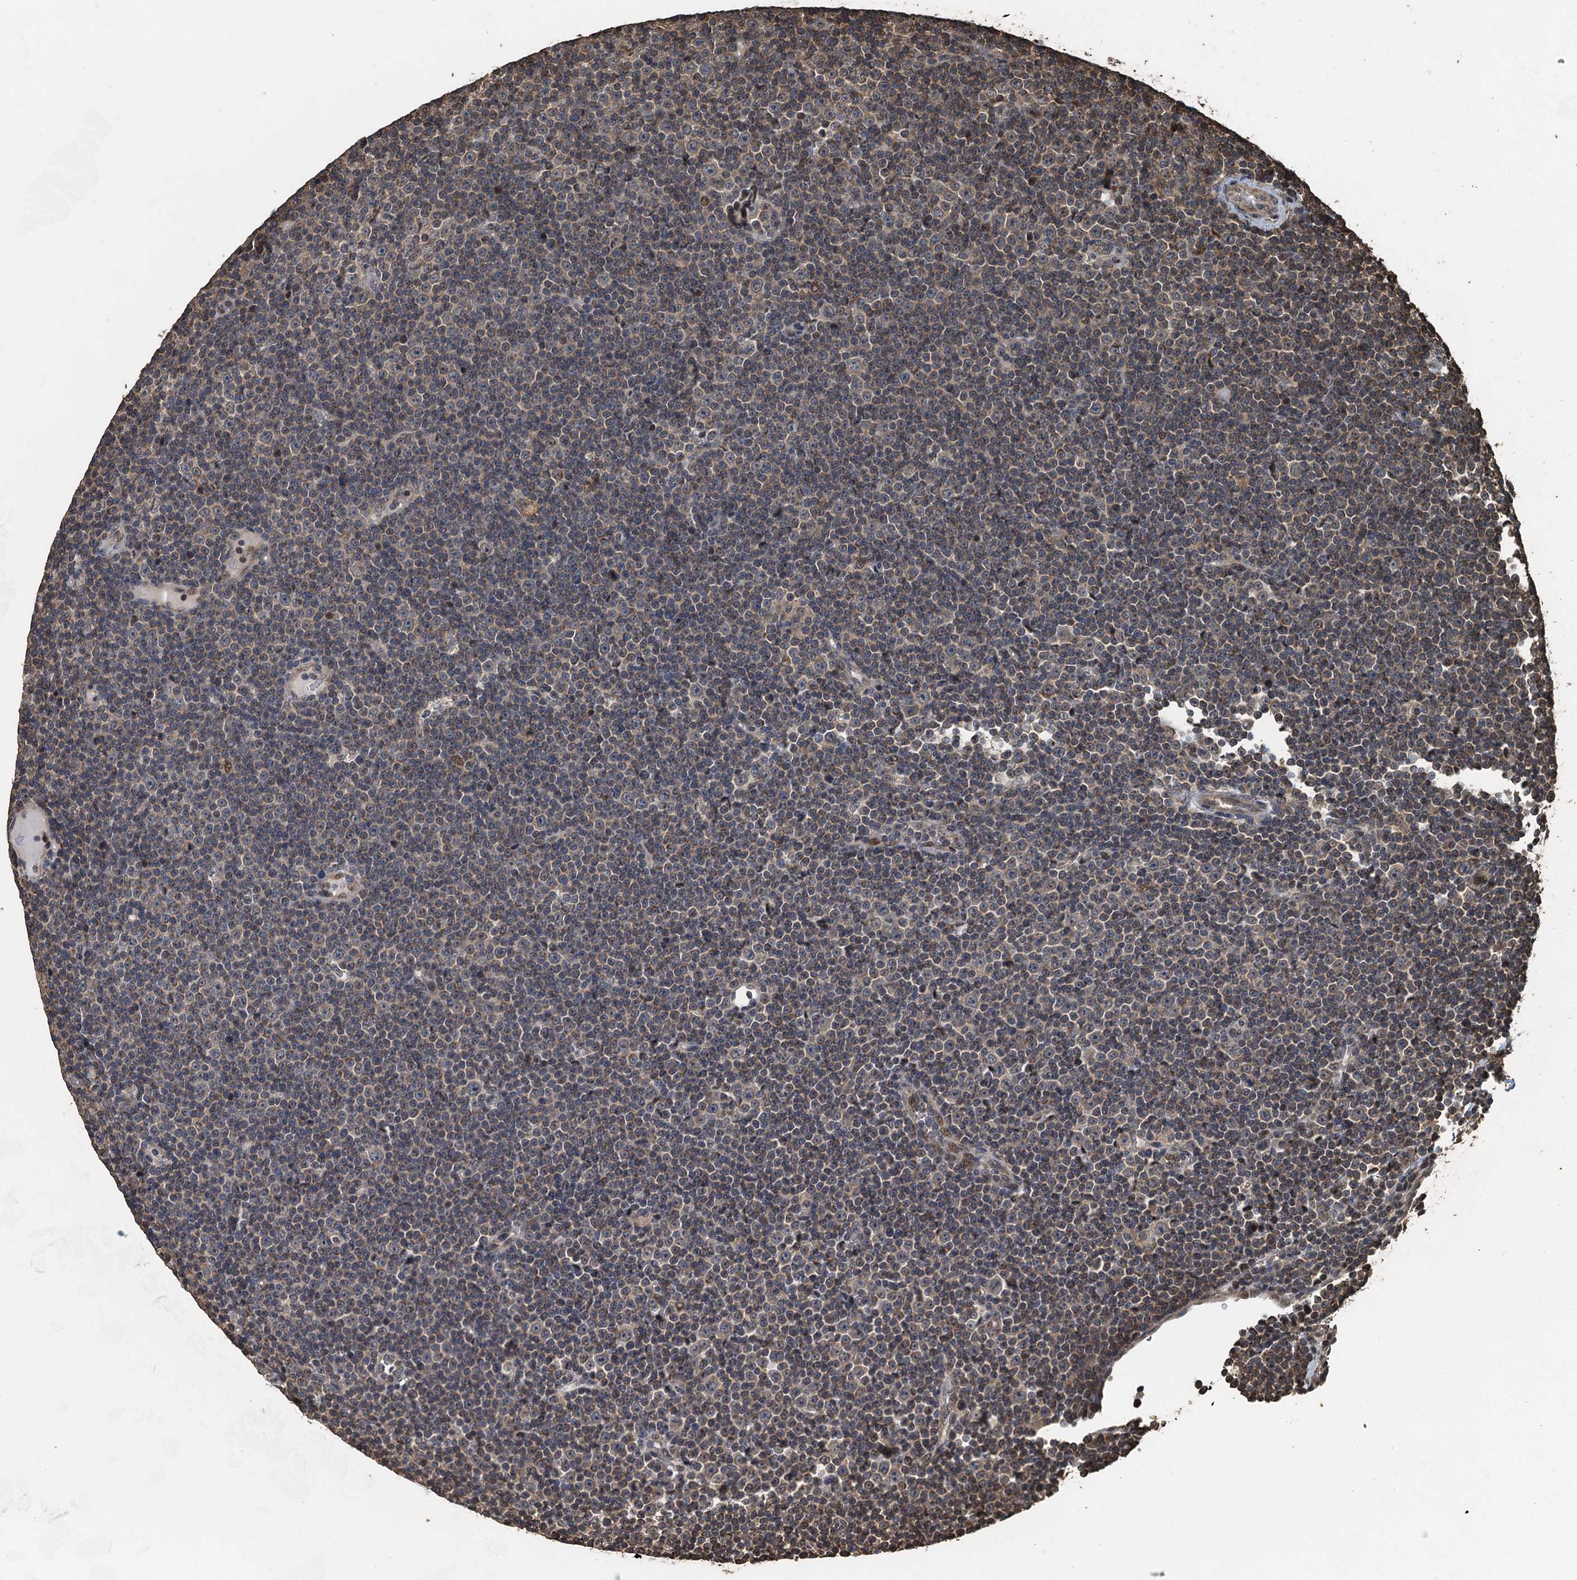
{"staining": {"intensity": "negative", "quantity": "none", "location": "none"}, "tissue": "lymphoma", "cell_type": "Tumor cells", "image_type": "cancer", "snomed": [{"axis": "morphology", "description": "Malignant lymphoma, non-Hodgkin's type, Low grade"}, {"axis": "topography", "description": "Lymph node"}], "caption": "An IHC image of lymphoma is shown. There is no staining in tumor cells of lymphoma.", "gene": "PIGN", "patient": {"sex": "female", "age": 67}}